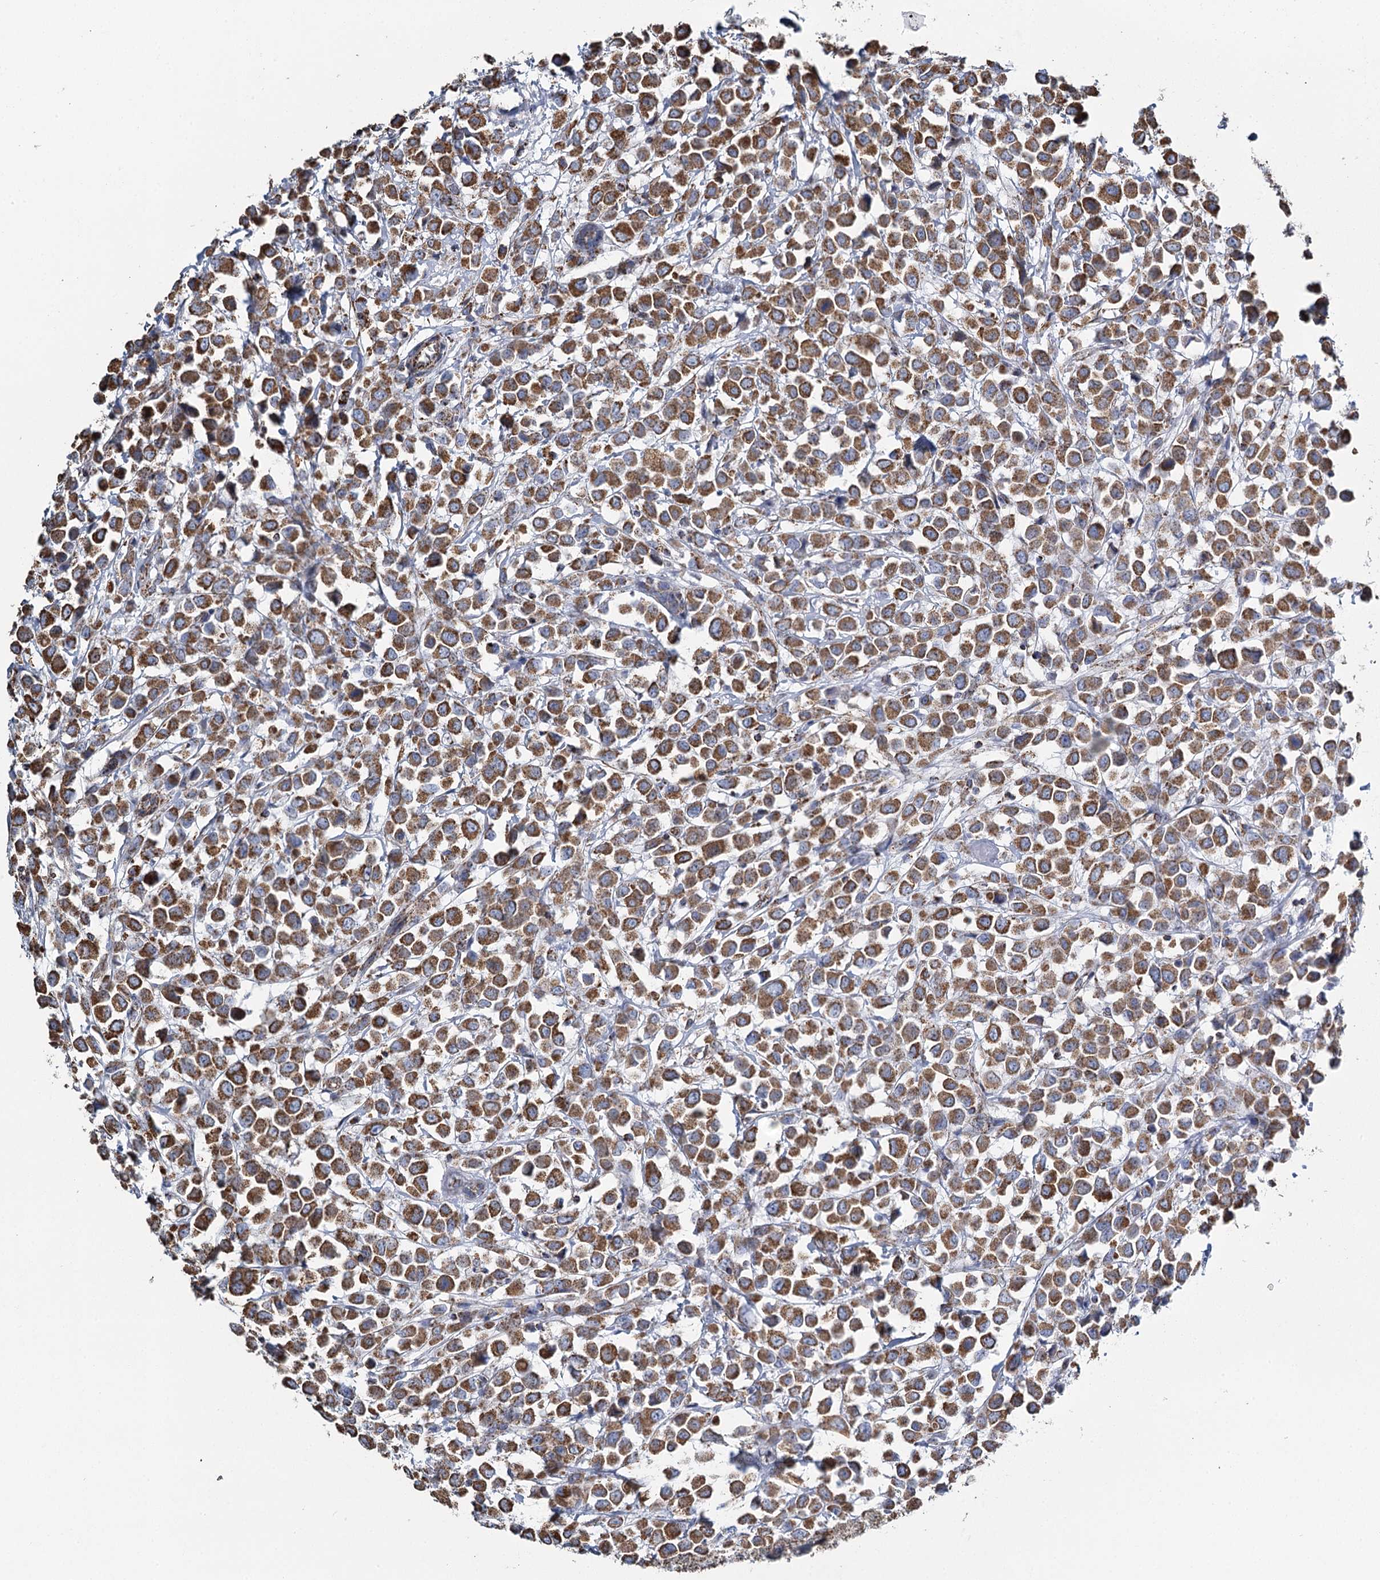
{"staining": {"intensity": "moderate", "quantity": ">75%", "location": "cytoplasmic/membranous"}, "tissue": "breast cancer", "cell_type": "Tumor cells", "image_type": "cancer", "snomed": [{"axis": "morphology", "description": "Duct carcinoma"}, {"axis": "topography", "description": "Breast"}], "caption": "IHC of human intraductal carcinoma (breast) demonstrates medium levels of moderate cytoplasmic/membranous positivity in about >75% of tumor cells. (brown staining indicates protein expression, while blue staining denotes nuclei).", "gene": "MRPL44", "patient": {"sex": "female", "age": 61}}